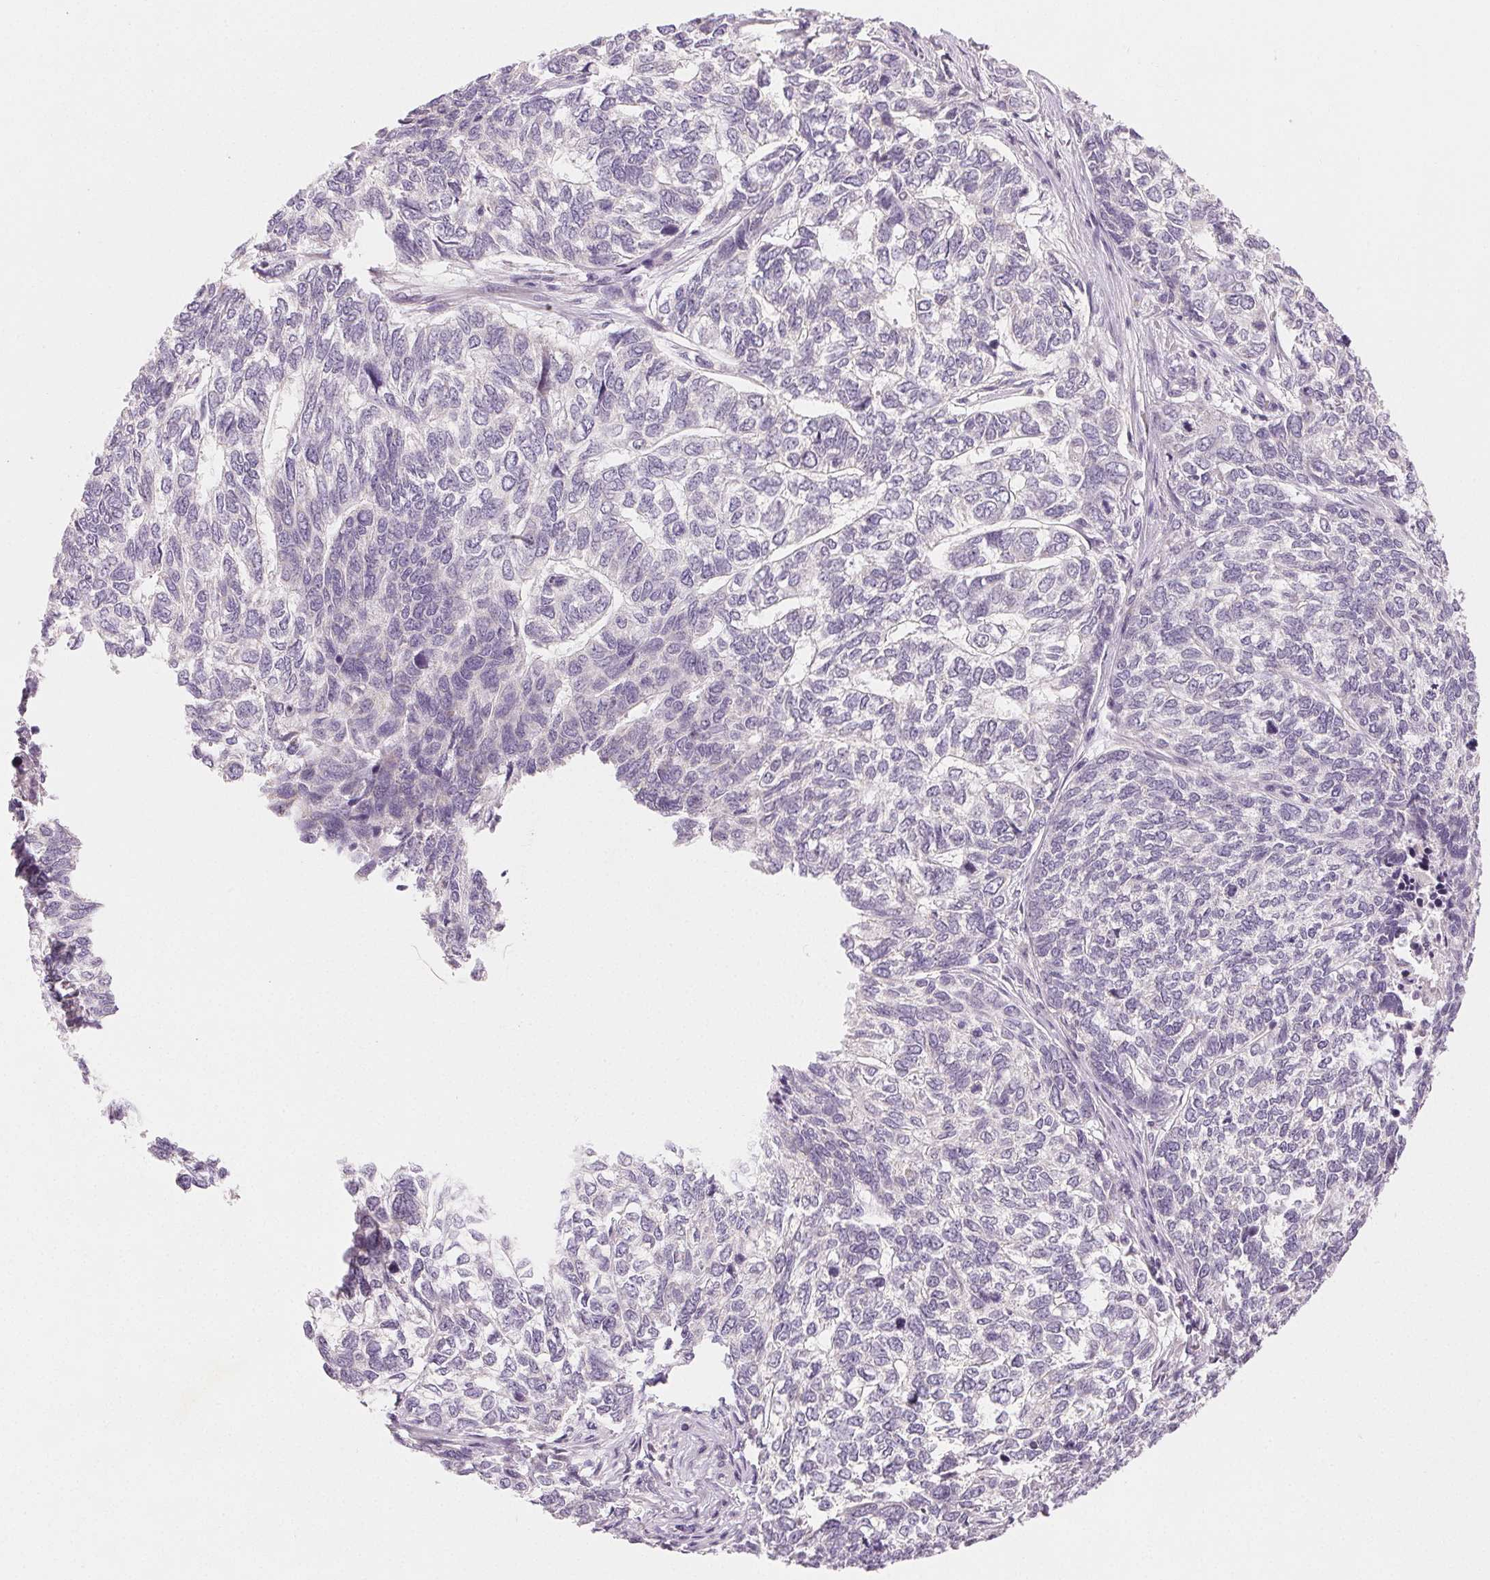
{"staining": {"intensity": "negative", "quantity": "none", "location": "none"}, "tissue": "skin cancer", "cell_type": "Tumor cells", "image_type": "cancer", "snomed": [{"axis": "morphology", "description": "Basal cell carcinoma"}, {"axis": "topography", "description": "Skin"}], "caption": "IHC histopathology image of neoplastic tissue: skin basal cell carcinoma stained with DAB shows no significant protein positivity in tumor cells.", "gene": "MYBL1", "patient": {"sex": "female", "age": 65}}